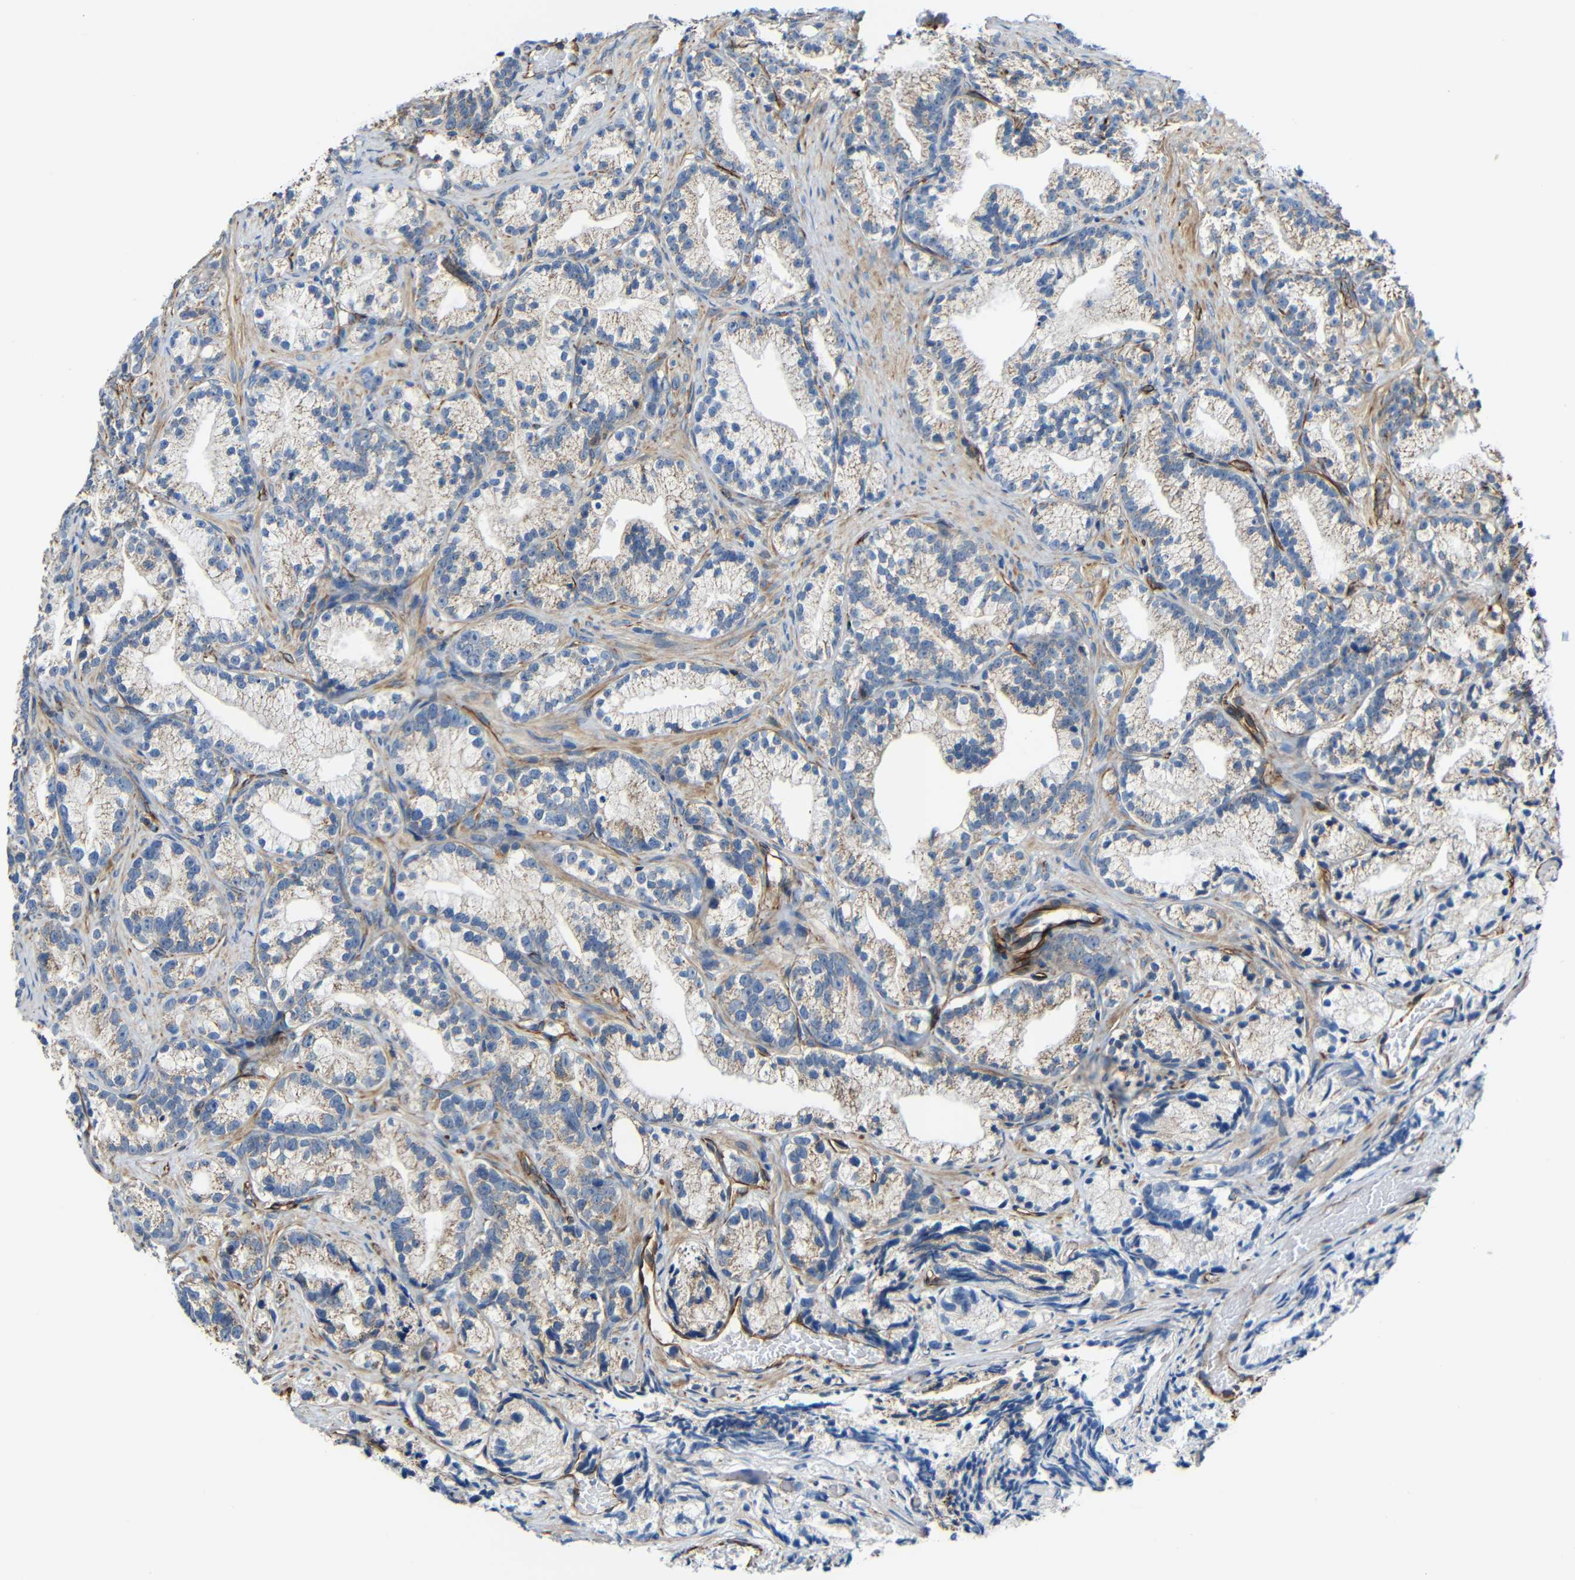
{"staining": {"intensity": "weak", "quantity": ">75%", "location": "cytoplasmic/membranous"}, "tissue": "prostate cancer", "cell_type": "Tumor cells", "image_type": "cancer", "snomed": [{"axis": "morphology", "description": "Adenocarcinoma, Low grade"}, {"axis": "topography", "description": "Prostate"}], "caption": "Immunohistochemical staining of human low-grade adenocarcinoma (prostate) exhibits low levels of weak cytoplasmic/membranous protein positivity in about >75% of tumor cells. (brown staining indicates protein expression, while blue staining denotes nuclei).", "gene": "IGSF10", "patient": {"sex": "male", "age": 89}}